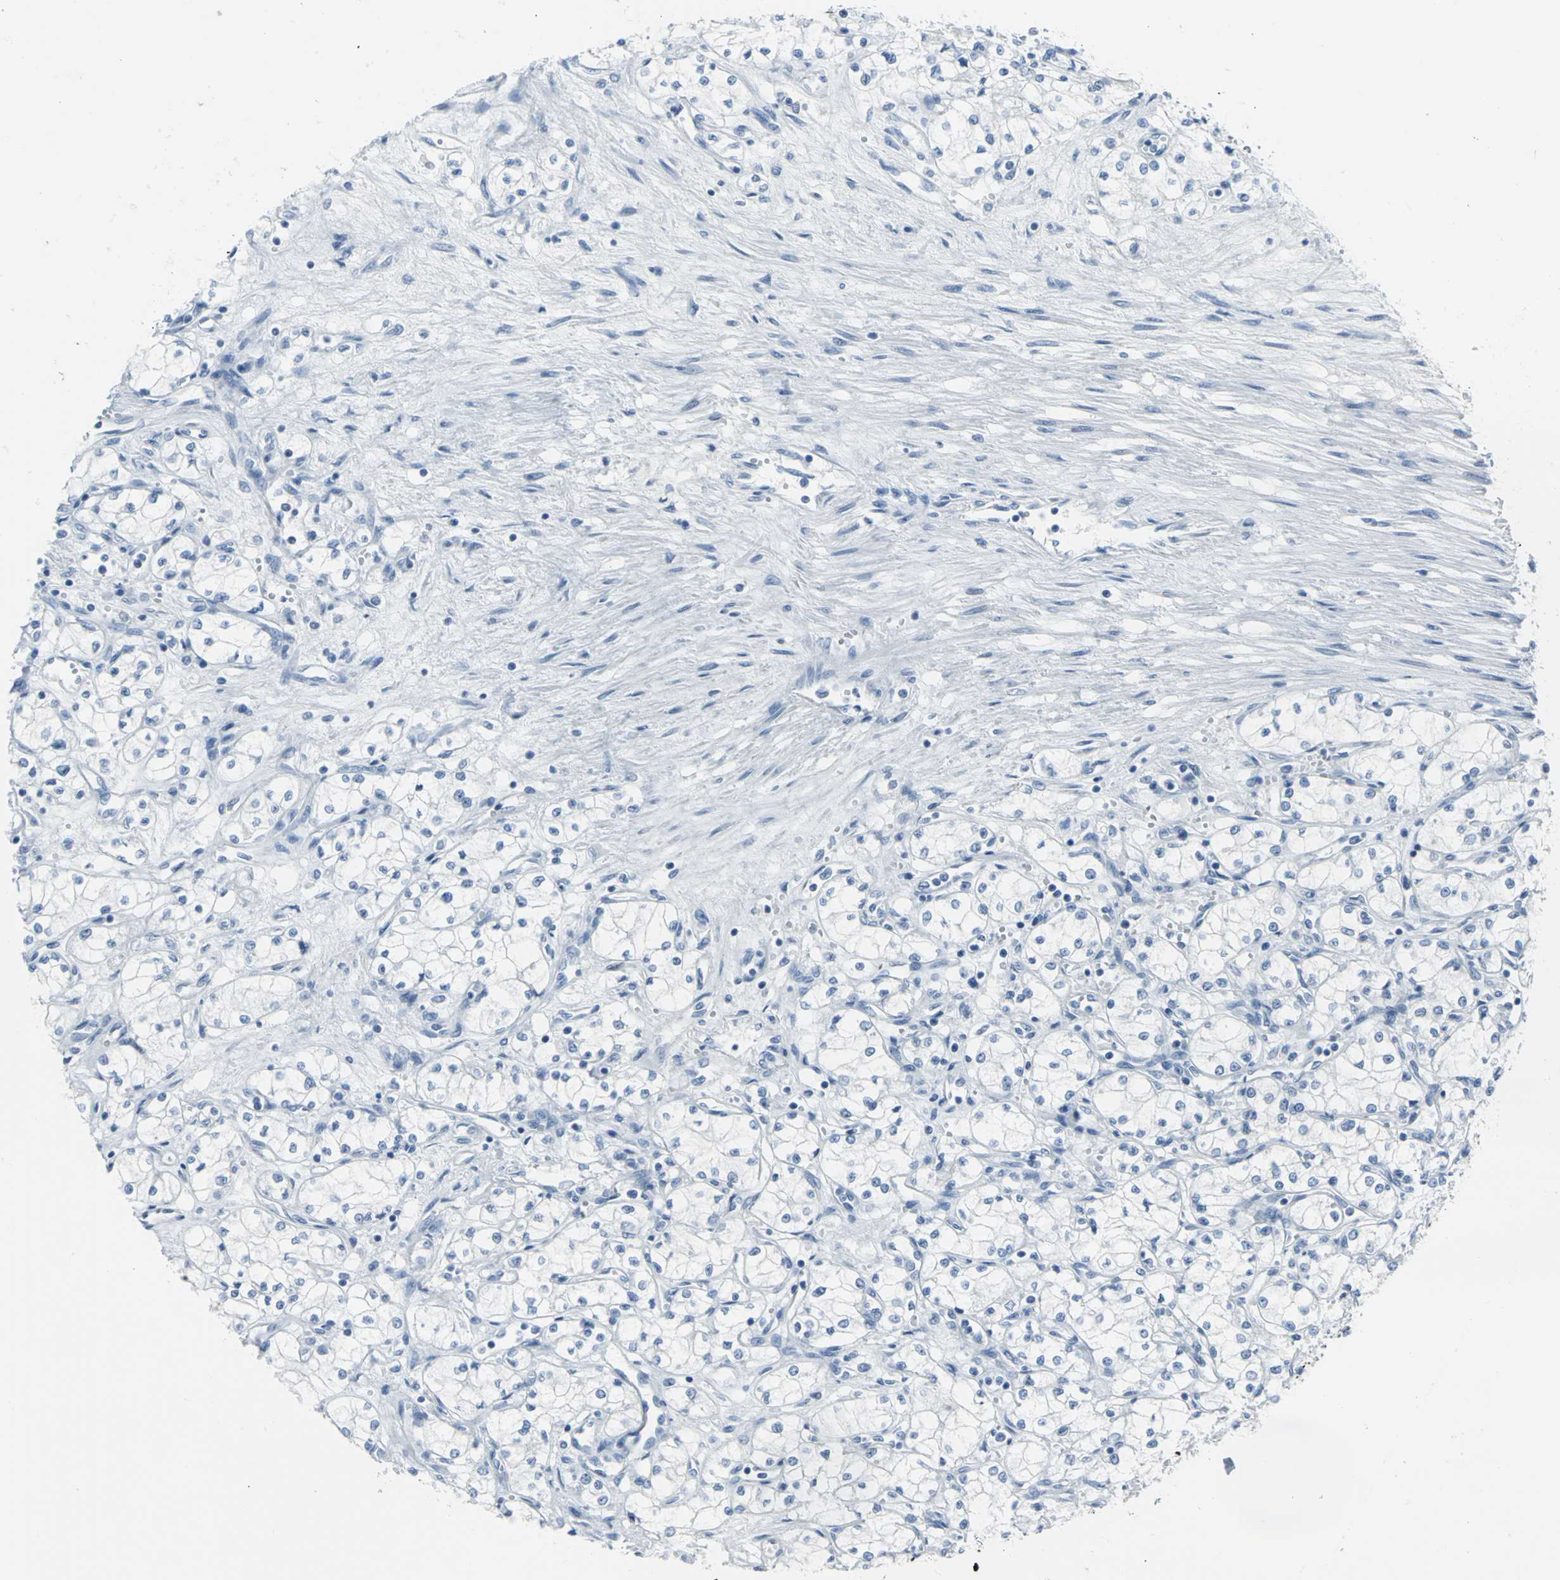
{"staining": {"intensity": "negative", "quantity": "none", "location": "none"}, "tissue": "renal cancer", "cell_type": "Tumor cells", "image_type": "cancer", "snomed": [{"axis": "morphology", "description": "Normal tissue, NOS"}, {"axis": "morphology", "description": "Adenocarcinoma, NOS"}, {"axis": "topography", "description": "Kidney"}], "caption": "A histopathology image of human renal cancer (adenocarcinoma) is negative for staining in tumor cells.", "gene": "MCM3", "patient": {"sex": "male", "age": 59}}